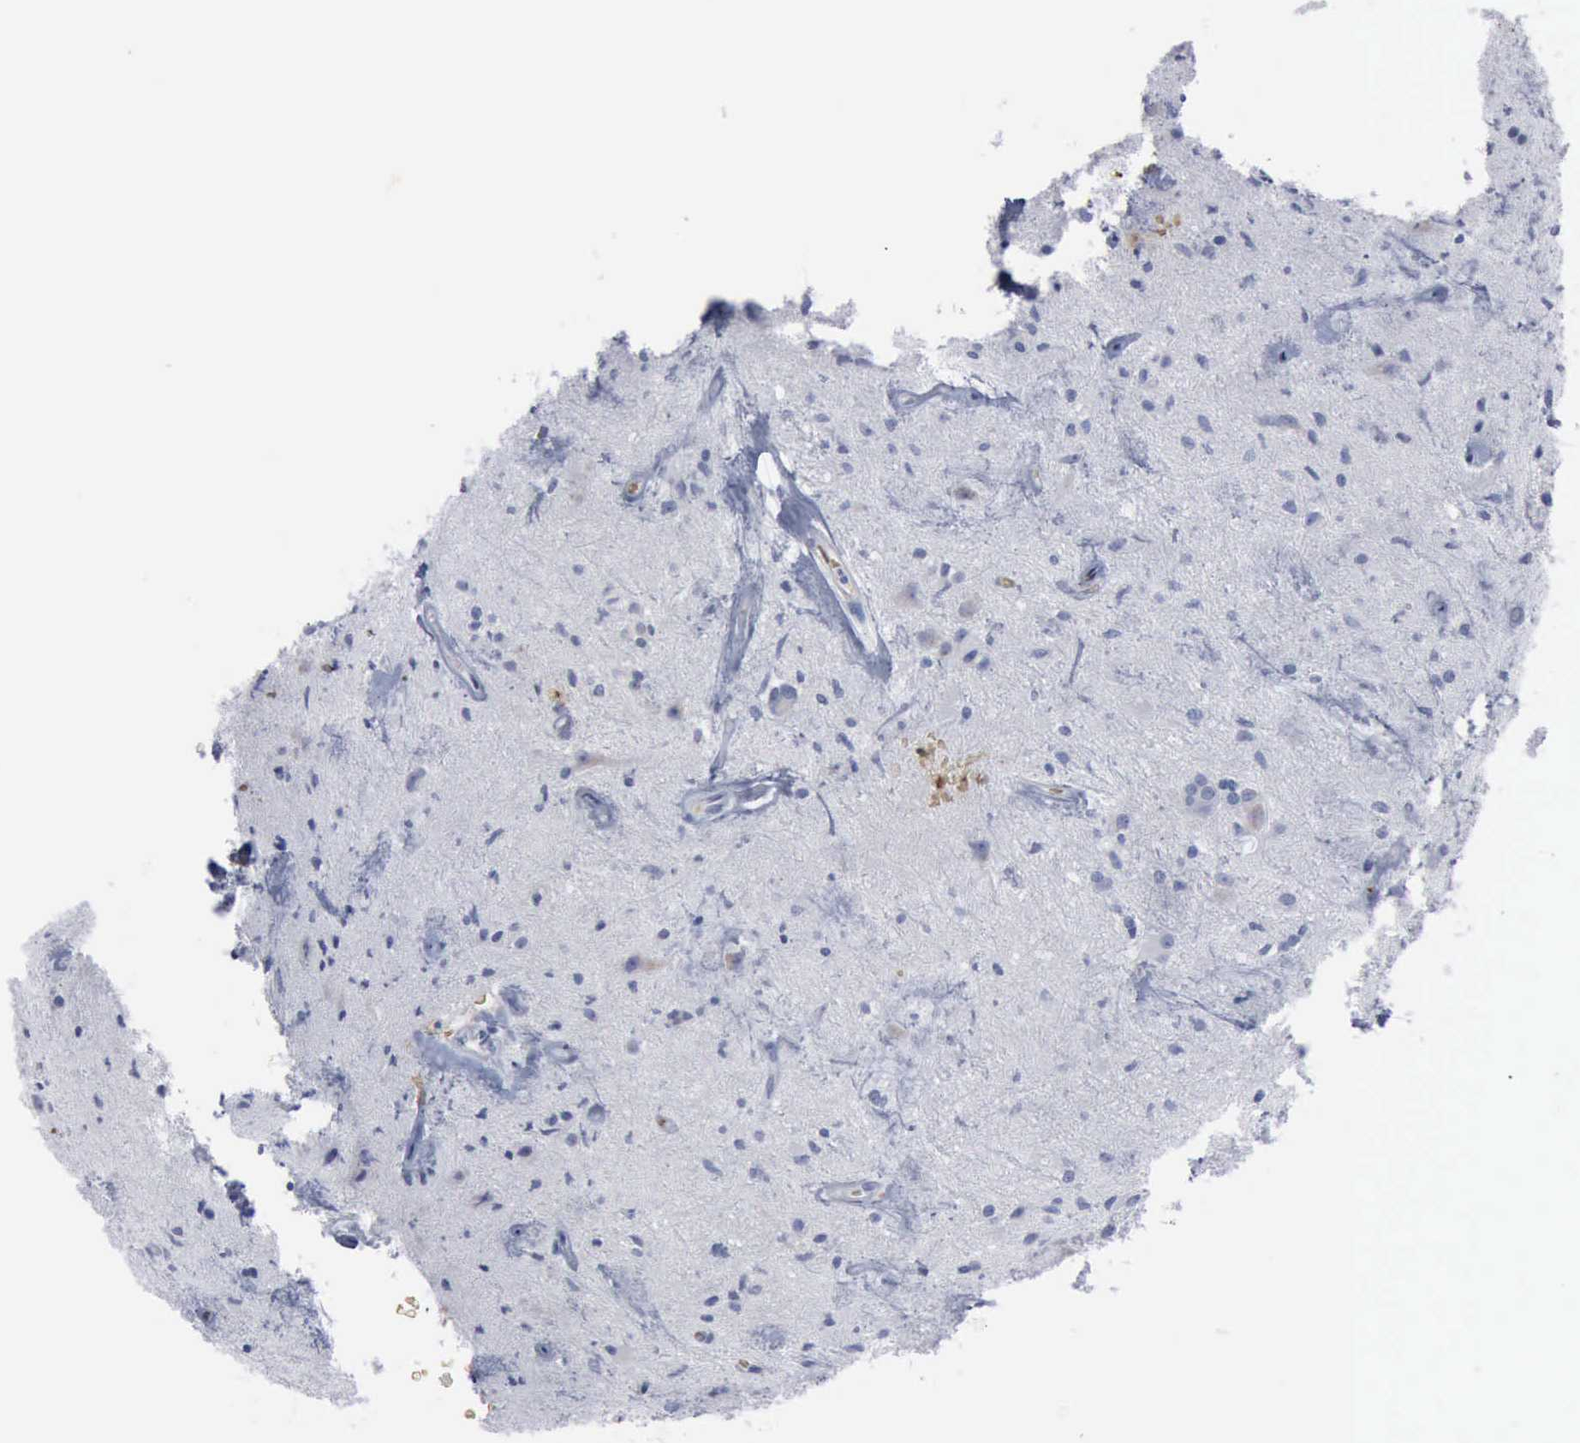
{"staining": {"intensity": "negative", "quantity": "none", "location": "none"}, "tissue": "glioma", "cell_type": "Tumor cells", "image_type": "cancer", "snomed": [{"axis": "morphology", "description": "Glioma, malignant, Low grade"}, {"axis": "topography", "description": "Brain"}], "caption": "DAB (3,3'-diaminobenzidine) immunohistochemical staining of human malignant glioma (low-grade) shows no significant staining in tumor cells.", "gene": "TGFB1", "patient": {"sex": "female", "age": 15}}